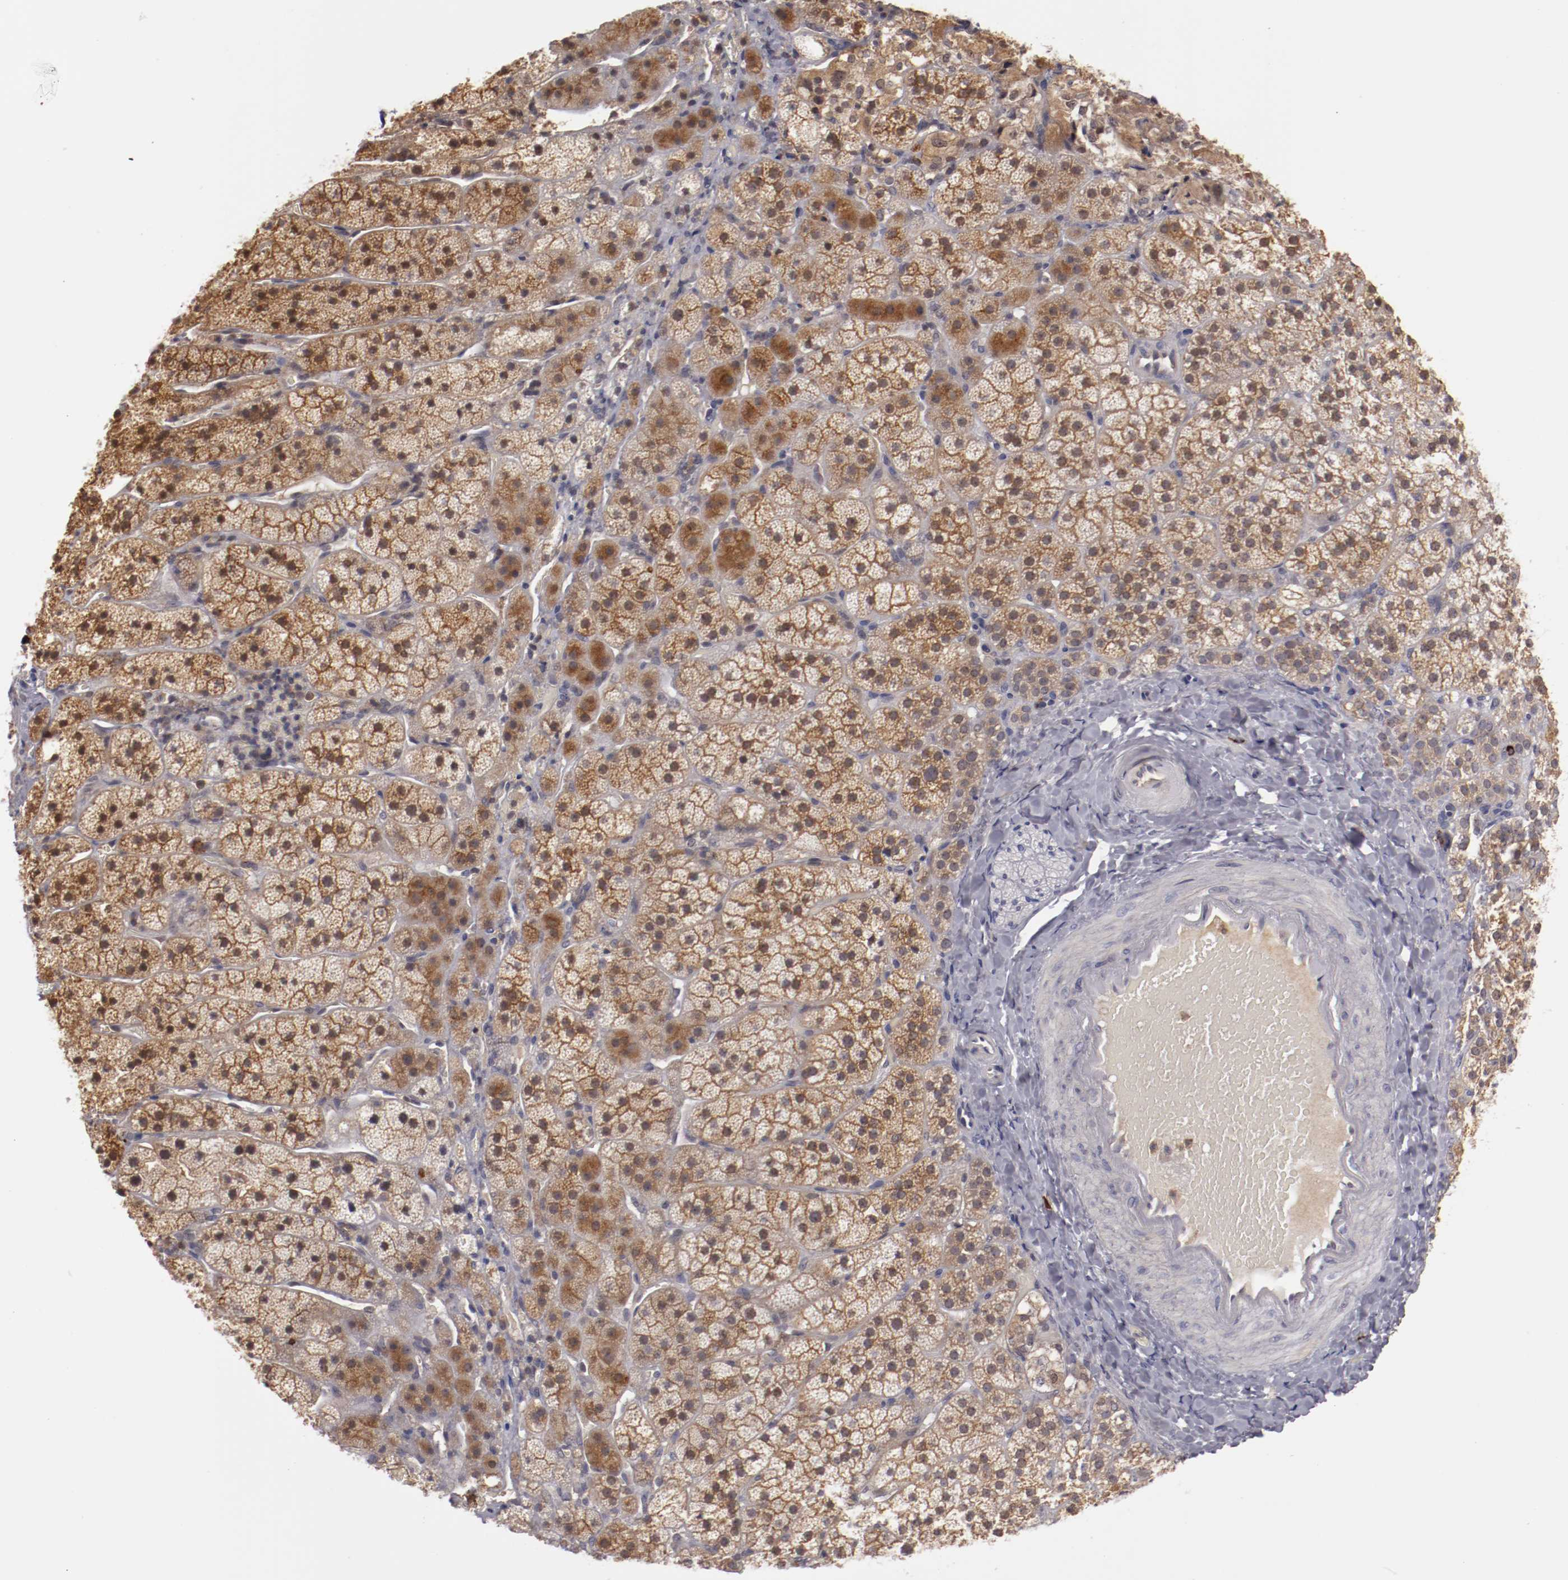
{"staining": {"intensity": "moderate", "quantity": ">75%", "location": "cytoplasmic/membranous"}, "tissue": "adrenal gland", "cell_type": "Glandular cells", "image_type": "normal", "snomed": [{"axis": "morphology", "description": "Normal tissue, NOS"}, {"axis": "topography", "description": "Adrenal gland"}], "caption": "Human adrenal gland stained for a protein (brown) exhibits moderate cytoplasmic/membranous positive staining in about >75% of glandular cells.", "gene": "STX3", "patient": {"sex": "female", "age": 44}}